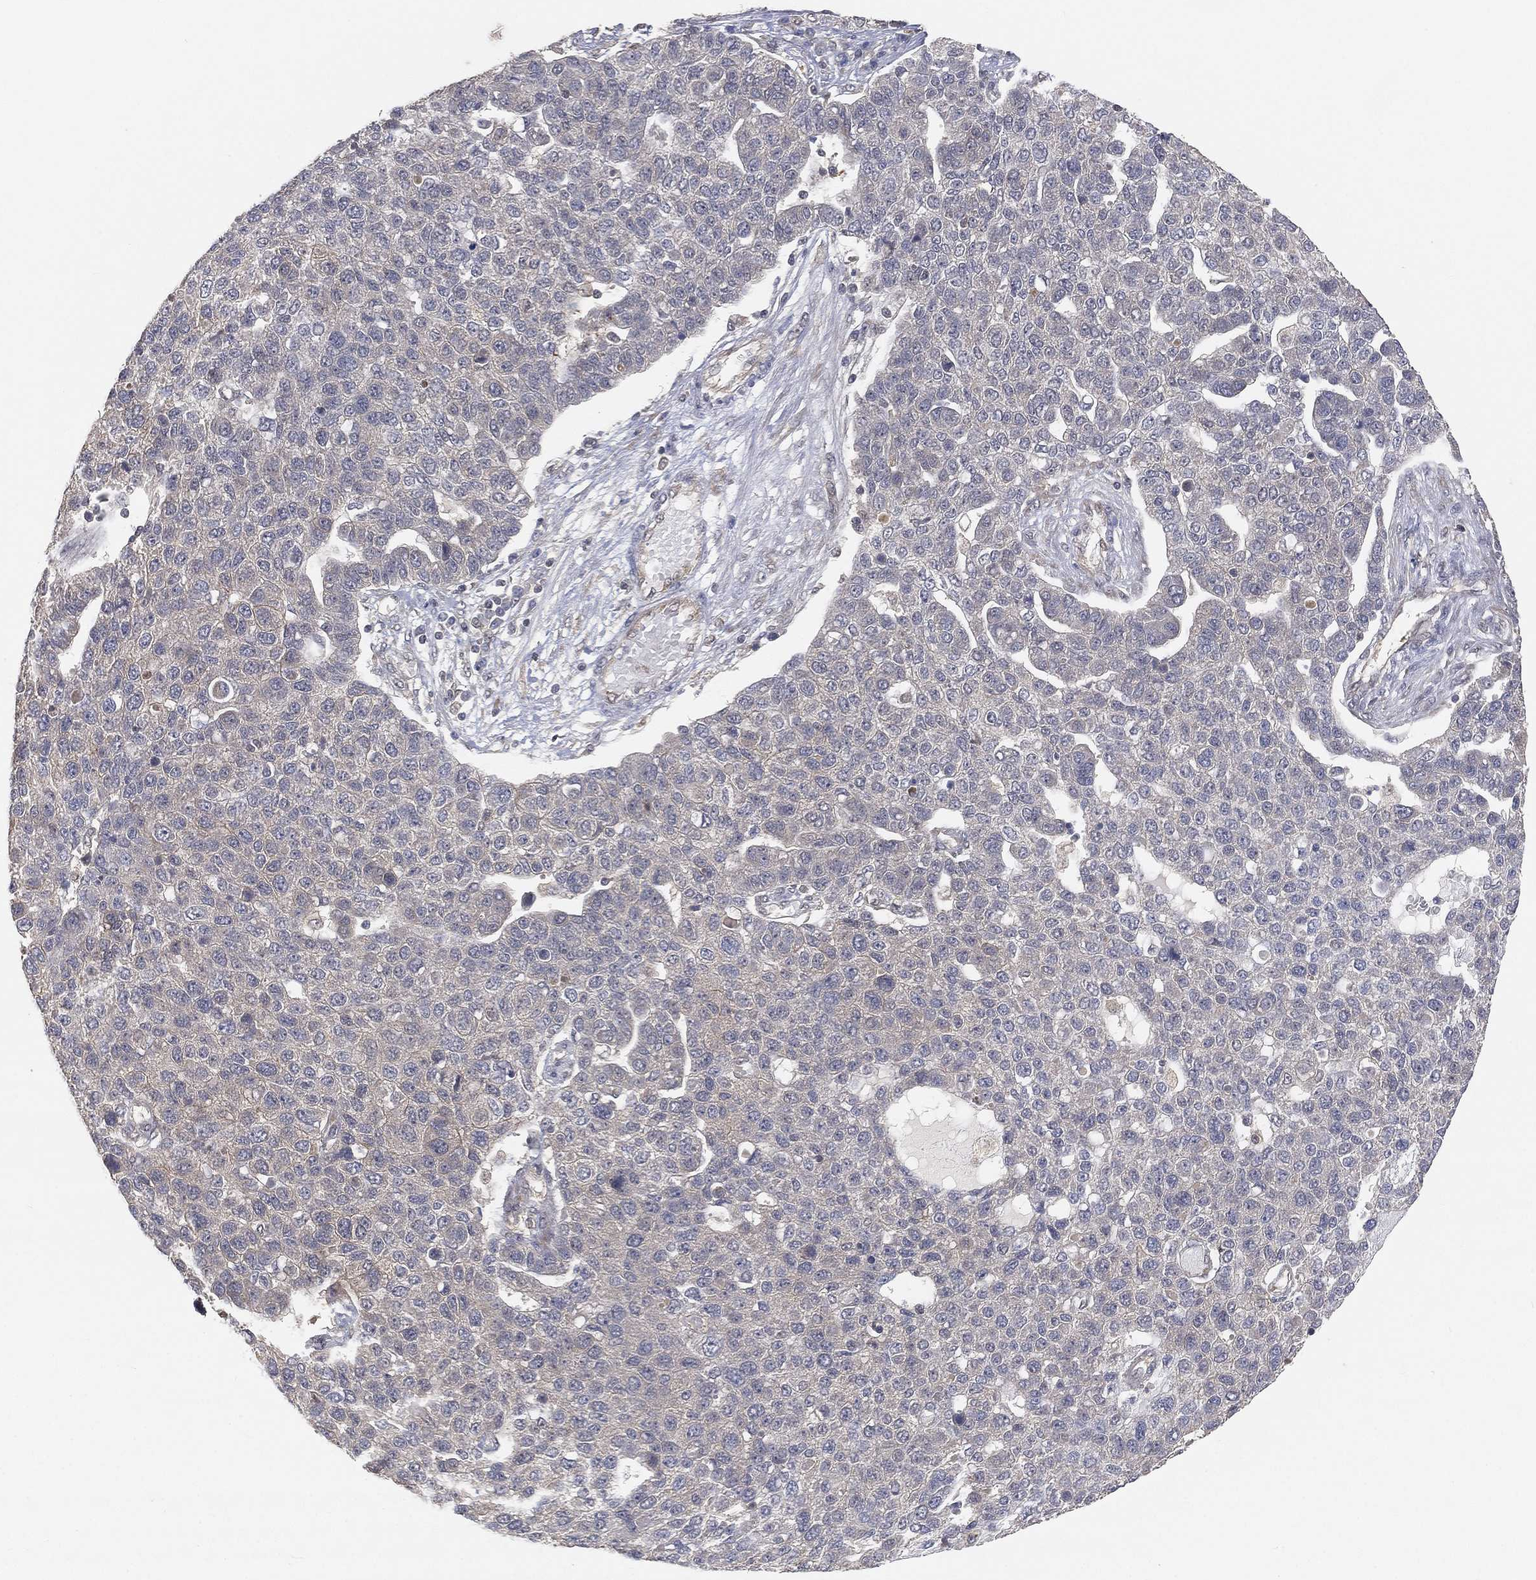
{"staining": {"intensity": "negative", "quantity": "none", "location": "none"}, "tissue": "pancreatic cancer", "cell_type": "Tumor cells", "image_type": "cancer", "snomed": [{"axis": "morphology", "description": "Adenocarcinoma, NOS"}, {"axis": "topography", "description": "Pancreas"}], "caption": "Tumor cells are negative for brown protein staining in pancreatic cancer (adenocarcinoma). (DAB immunohistochemistry (IHC) visualized using brightfield microscopy, high magnification).", "gene": "MAPK1", "patient": {"sex": "female", "age": 61}}